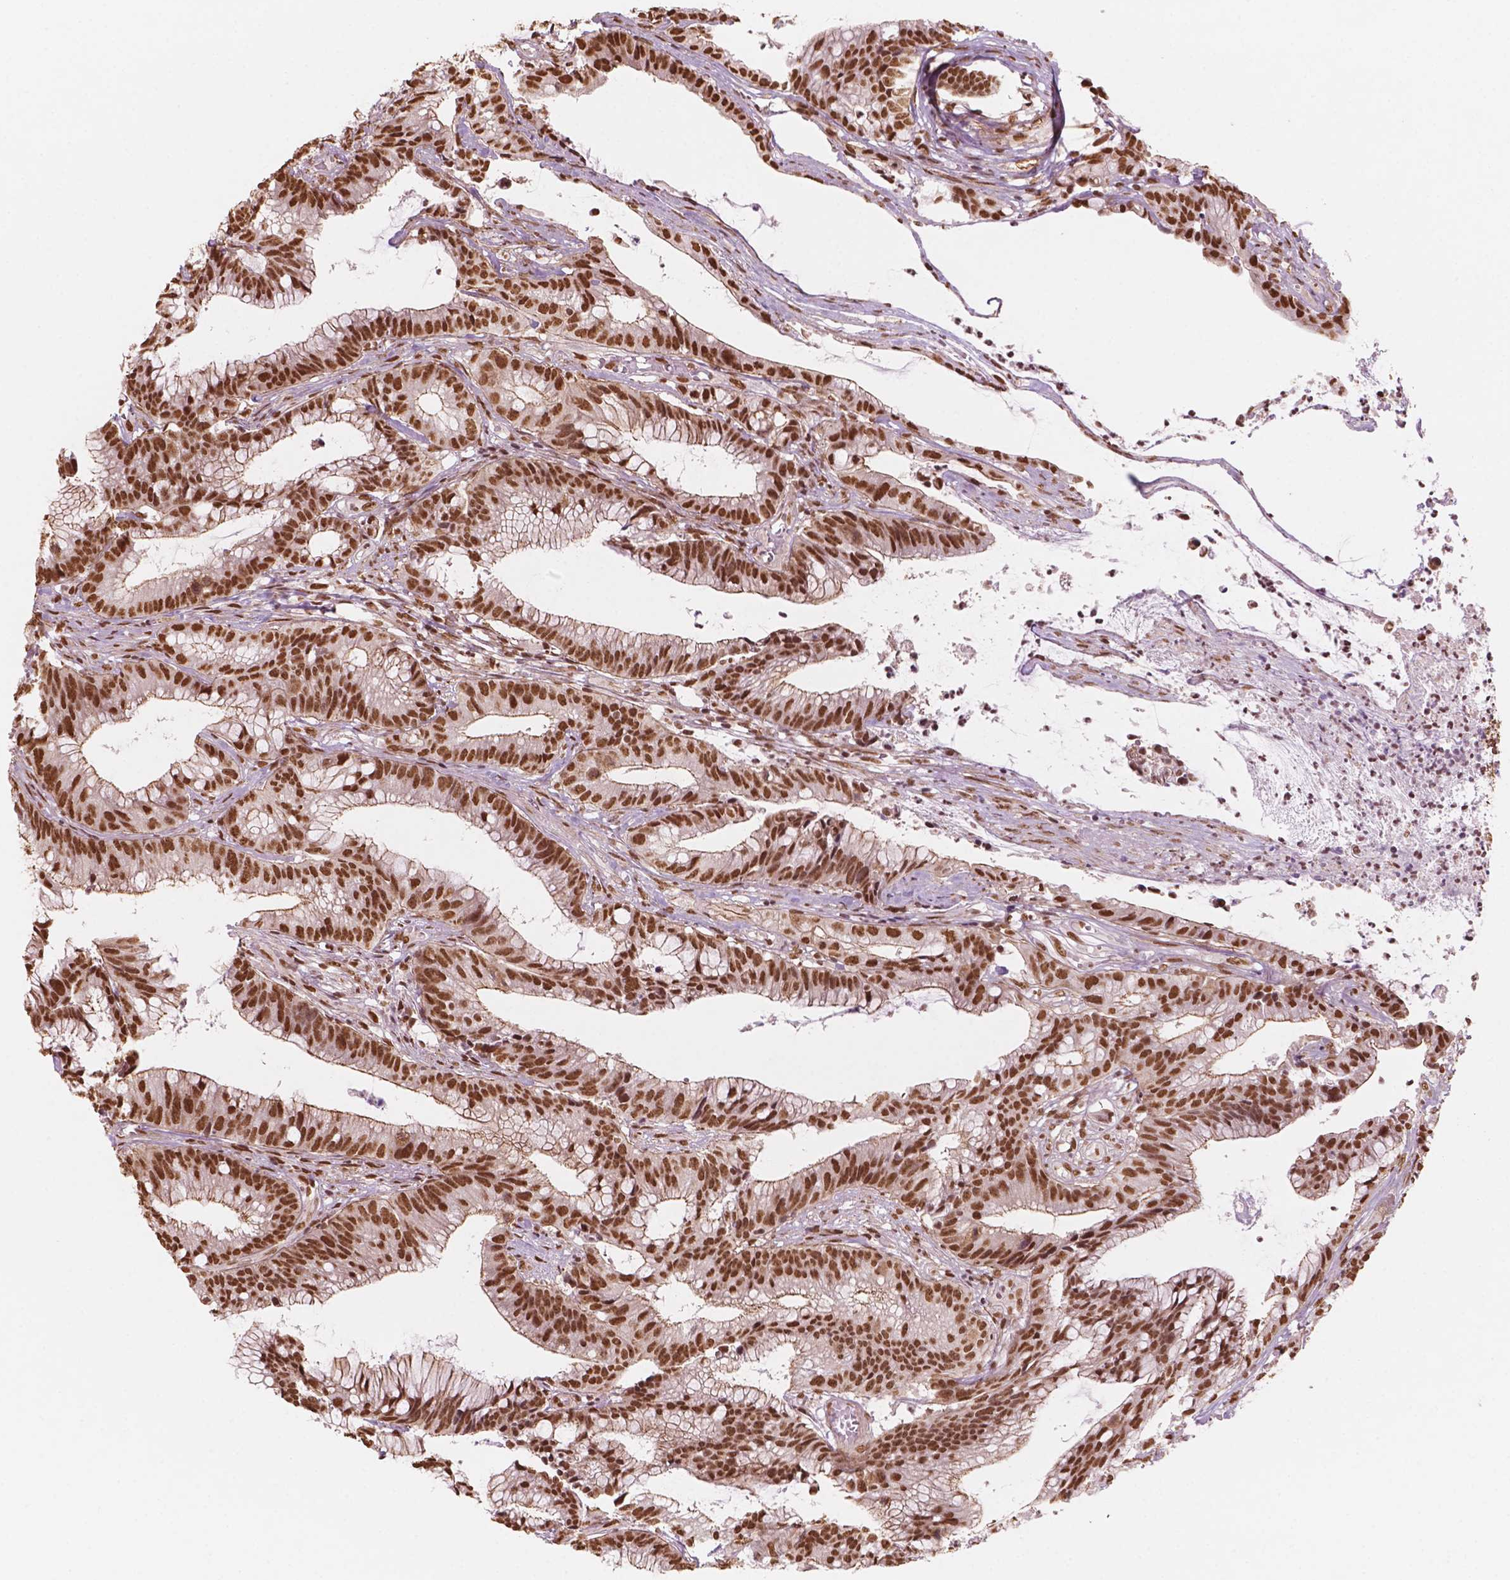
{"staining": {"intensity": "strong", "quantity": ">75%", "location": "nuclear"}, "tissue": "colorectal cancer", "cell_type": "Tumor cells", "image_type": "cancer", "snomed": [{"axis": "morphology", "description": "Adenocarcinoma, NOS"}, {"axis": "topography", "description": "Colon"}], "caption": "Human colorectal adenocarcinoma stained with a protein marker shows strong staining in tumor cells.", "gene": "GTF3C5", "patient": {"sex": "female", "age": 78}}